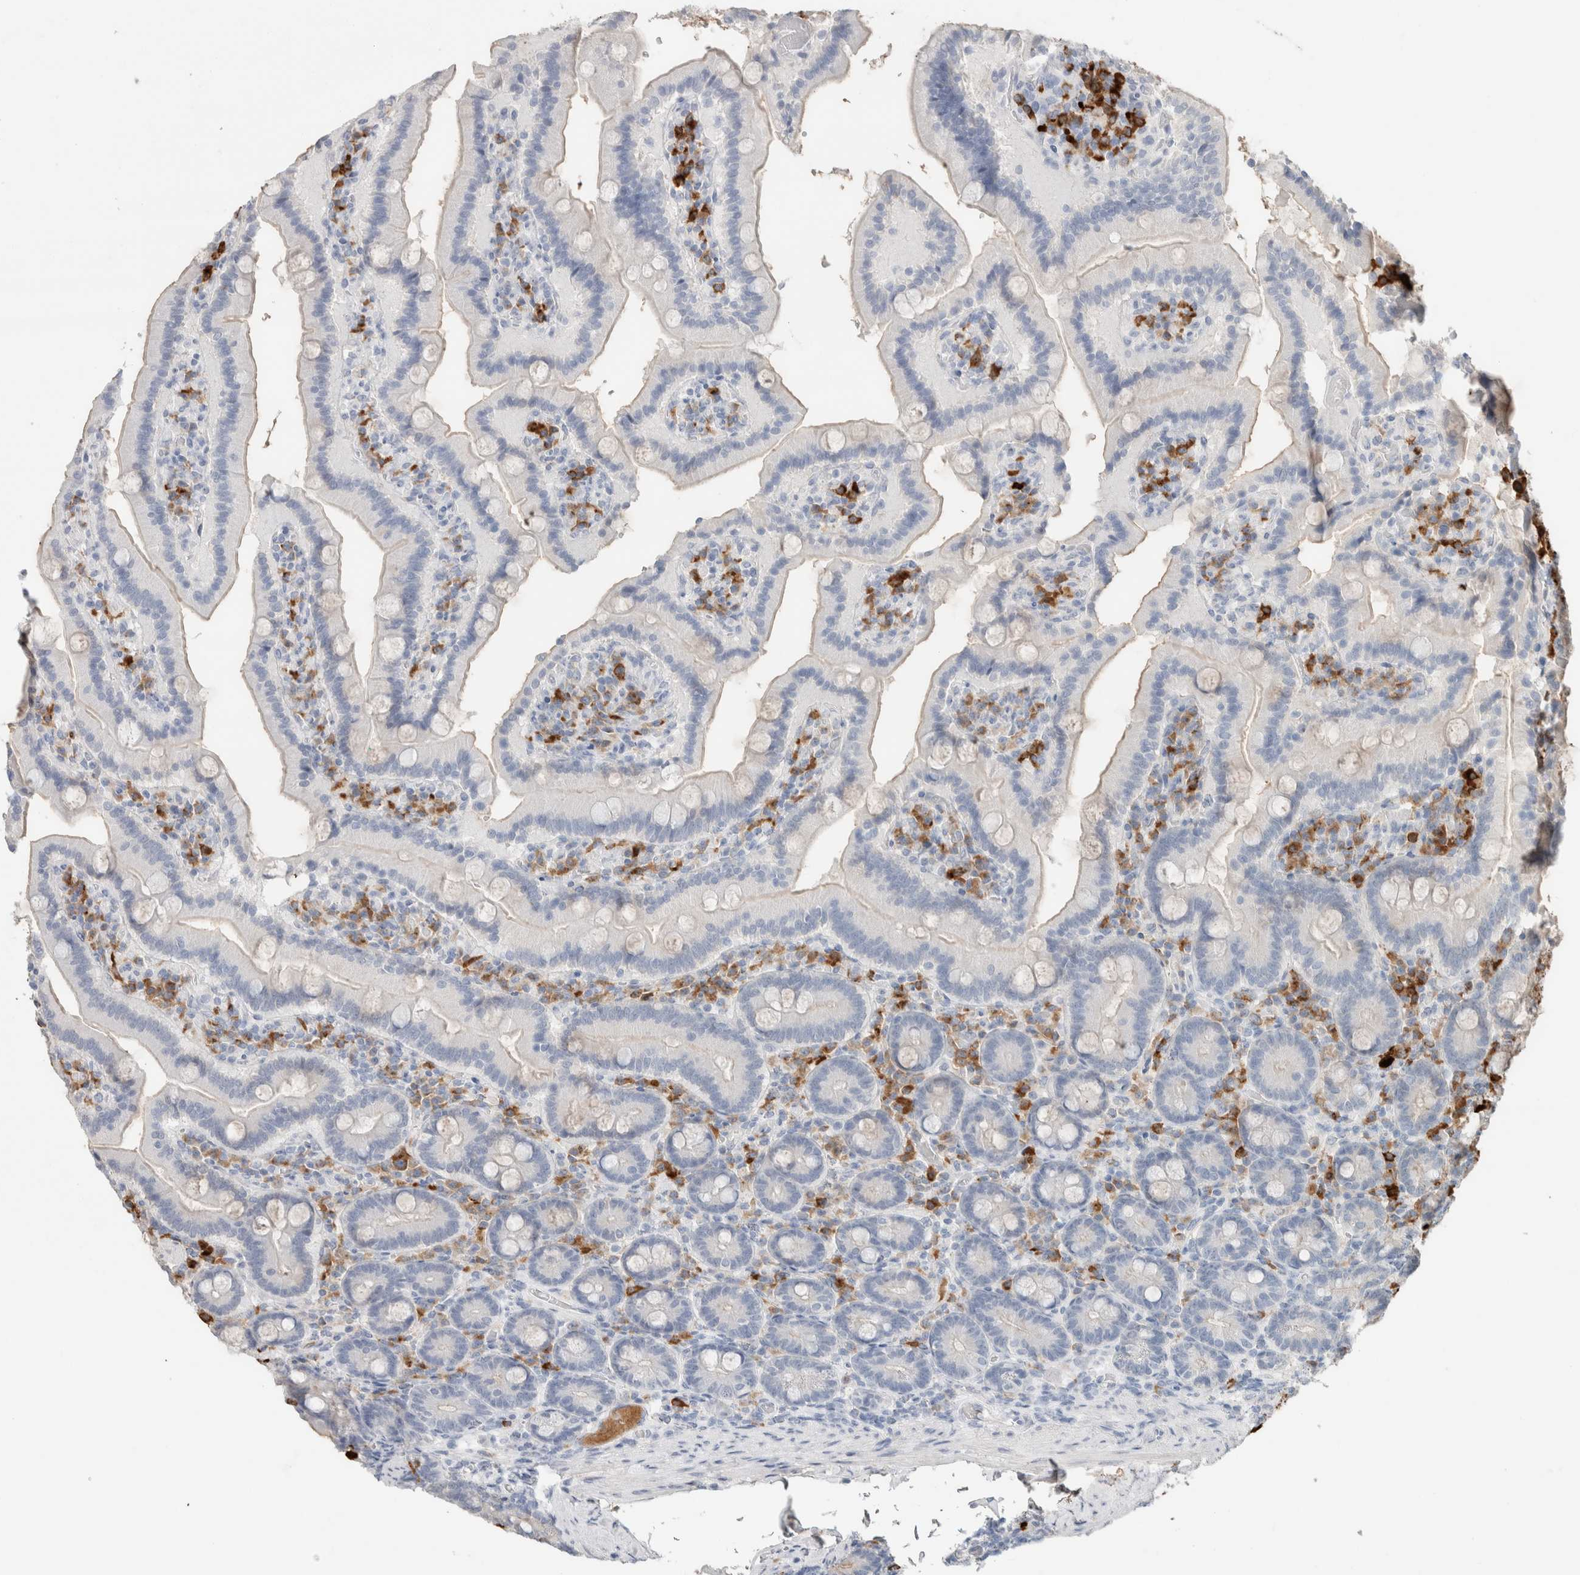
{"staining": {"intensity": "negative", "quantity": "none", "location": "none"}, "tissue": "duodenum", "cell_type": "Glandular cells", "image_type": "normal", "snomed": [{"axis": "morphology", "description": "Normal tissue, NOS"}, {"axis": "topography", "description": "Duodenum"}], "caption": "DAB immunohistochemical staining of benign human duodenum shows no significant positivity in glandular cells.", "gene": "IL6", "patient": {"sex": "female", "age": 62}}